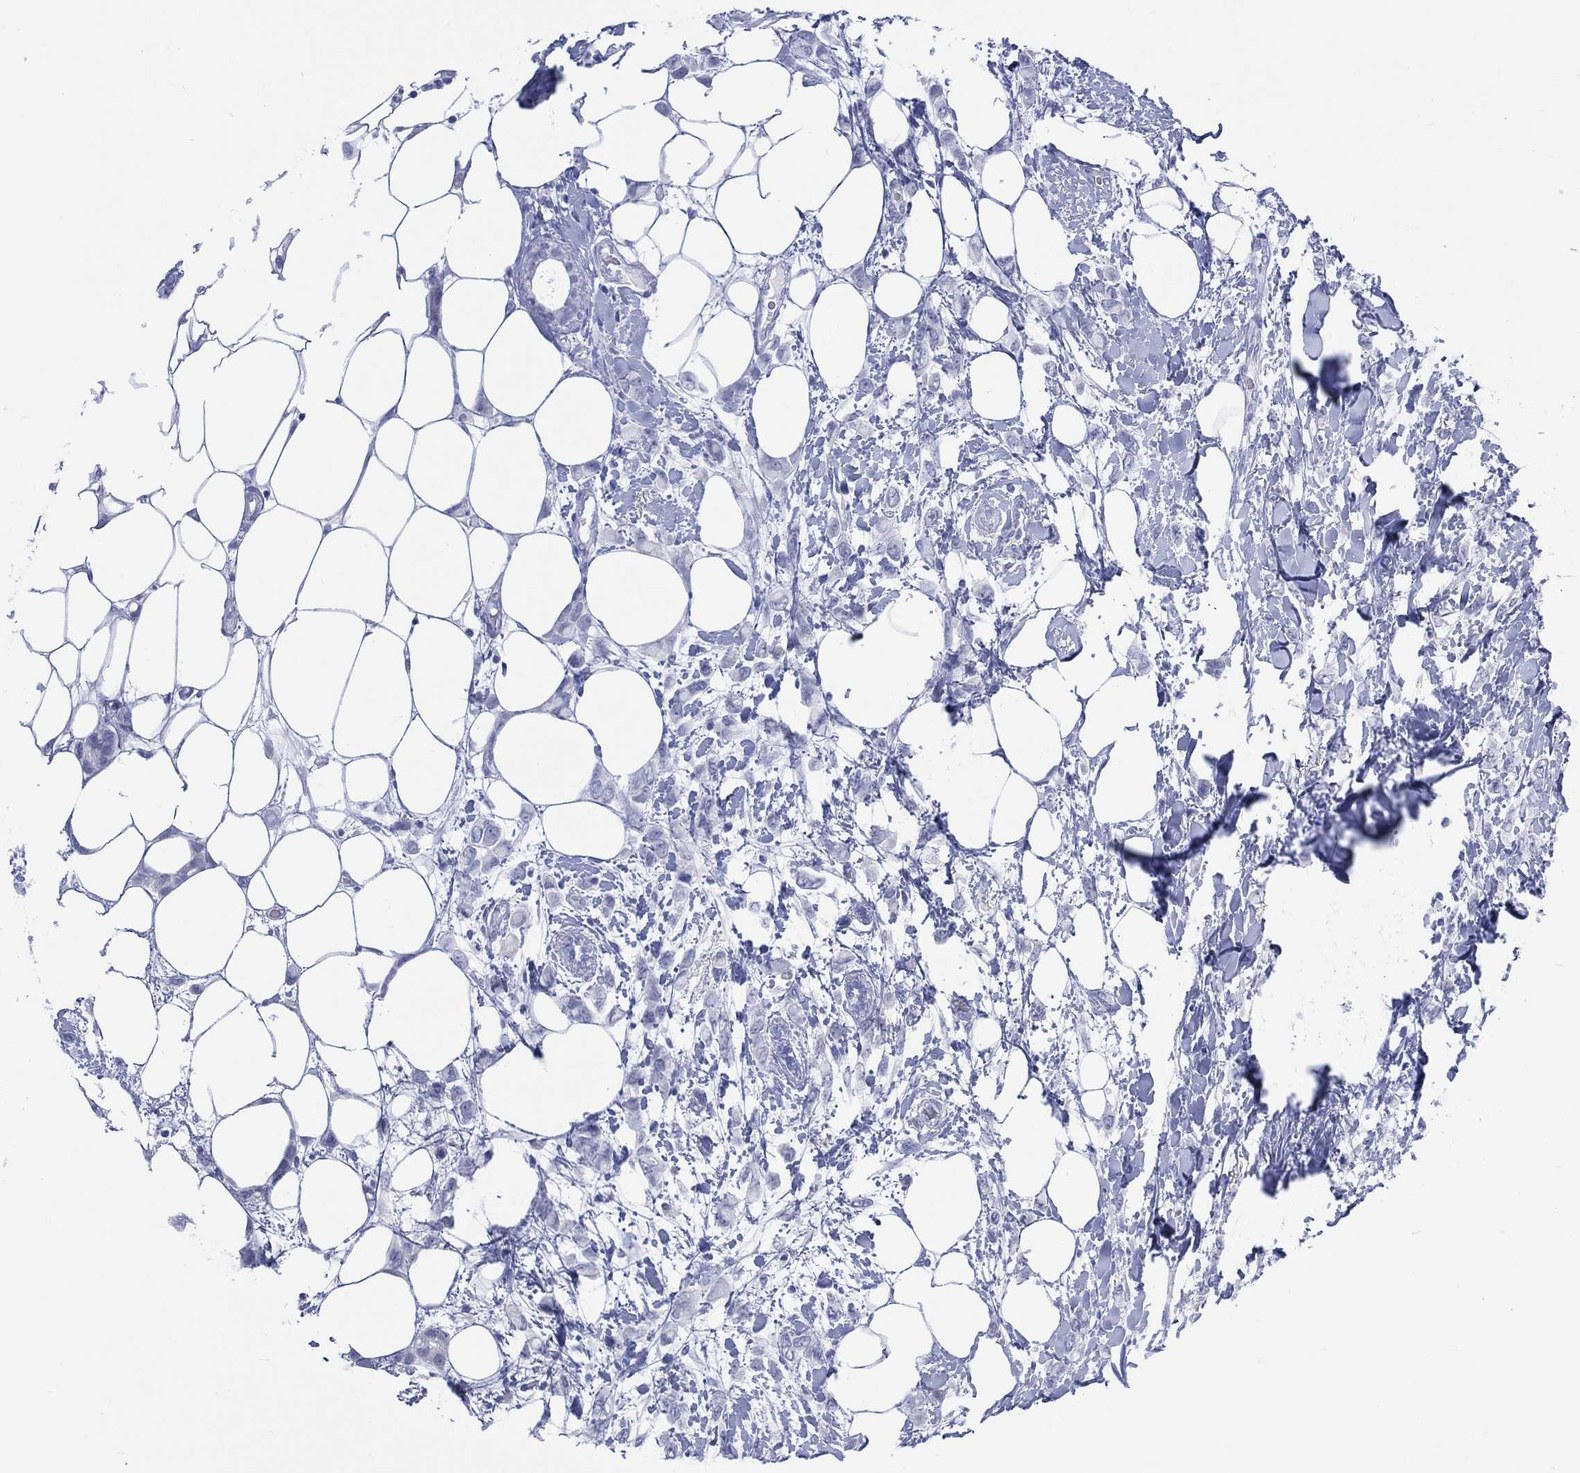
{"staining": {"intensity": "negative", "quantity": "none", "location": "none"}, "tissue": "breast cancer", "cell_type": "Tumor cells", "image_type": "cancer", "snomed": [{"axis": "morphology", "description": "Lobular carcinoma"}, {"axis": "topography", "description": "Breast"}], "caption": "An image of human lobular carcinoma (breast) is negative for staining in tumor cells.", "gene": "LRRD1", "patient": {"sex": "female", "age": 66}}